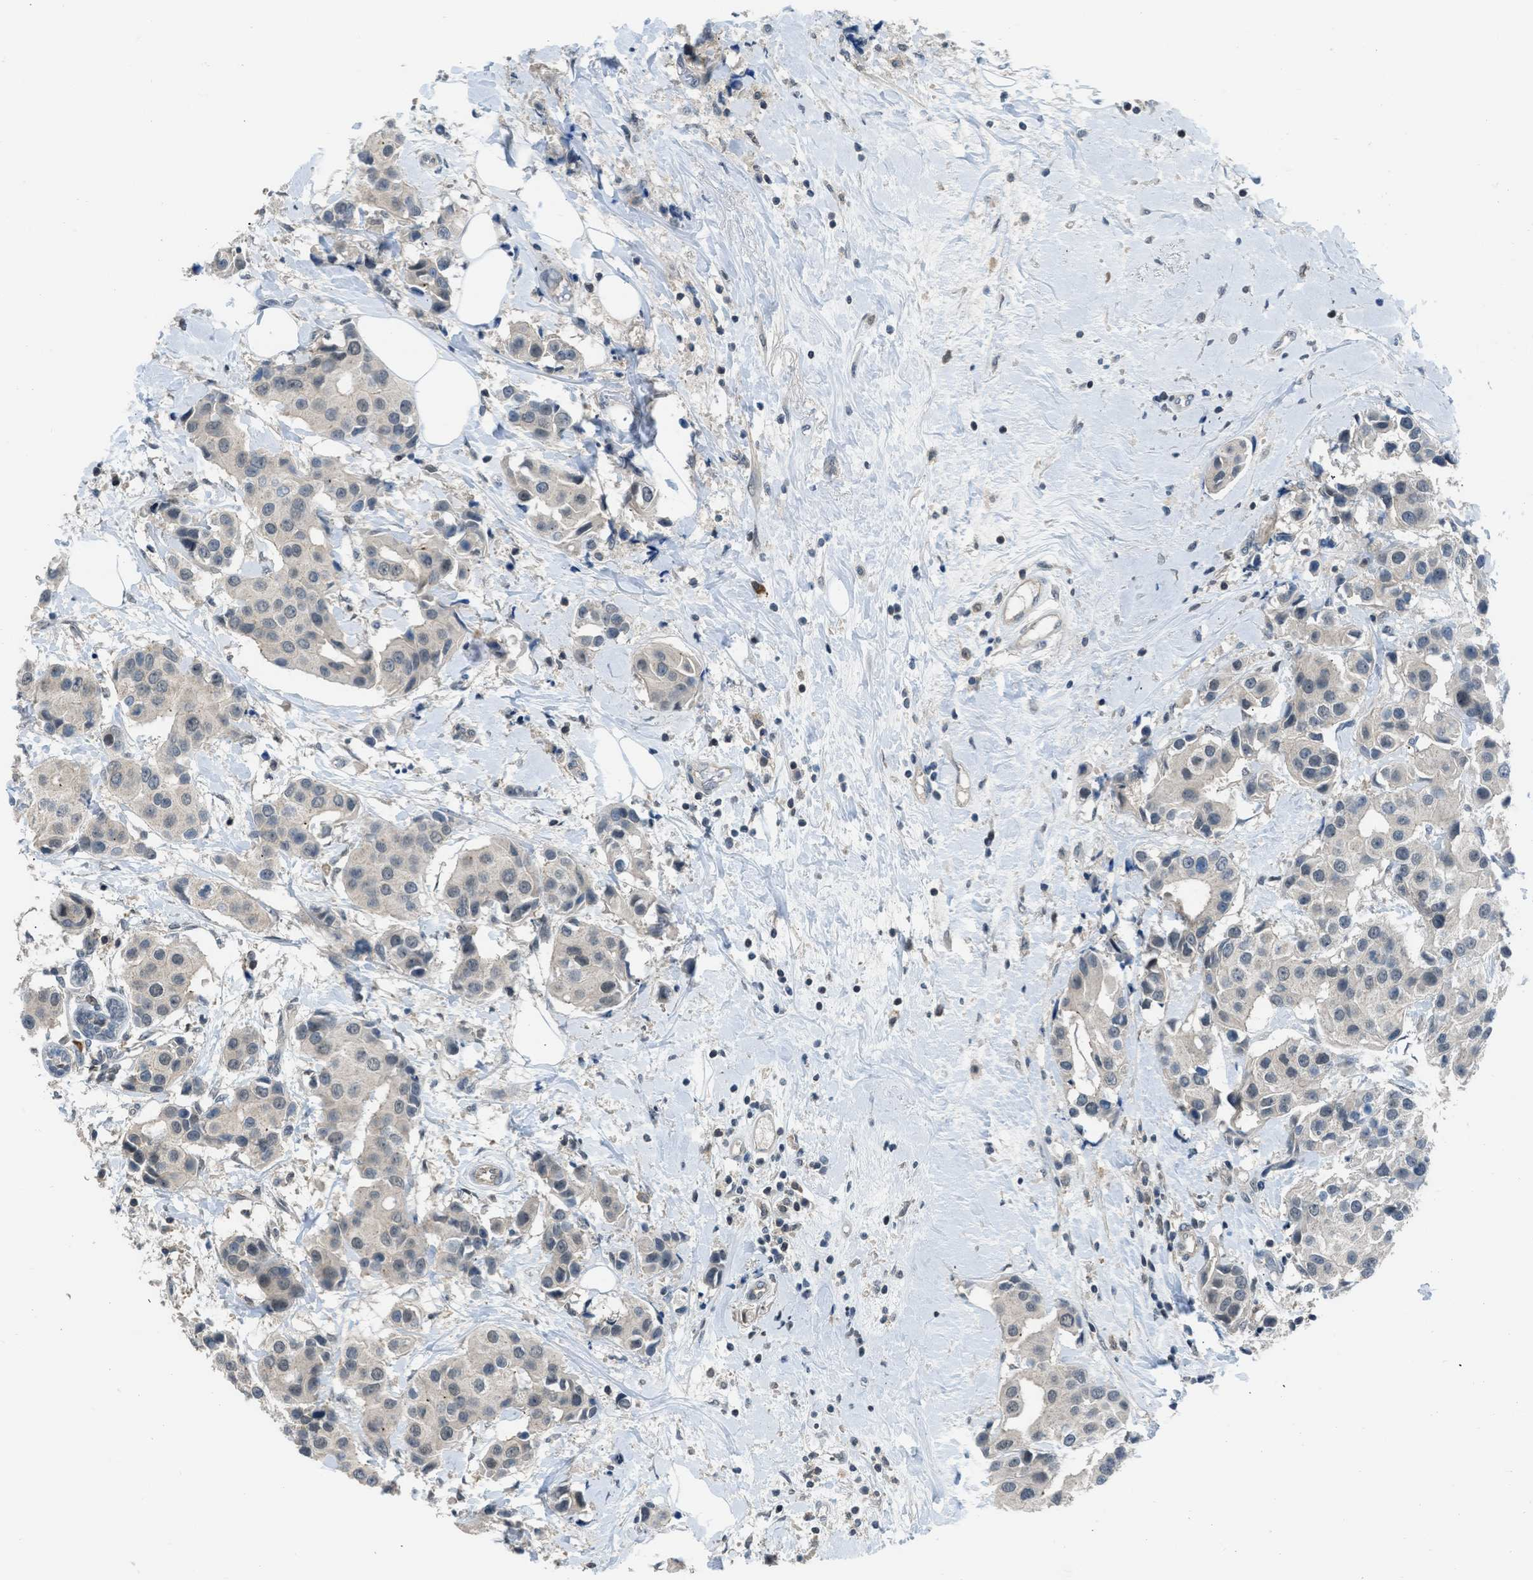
{"staining": {"intensity": "negative", "quantity": "none", "location": "none"}, "tissue": "breast cancer", "cell_type": "Tumor cells", "image_type": "cancer", "snomed": [{"axis": "morphology", "description": "Normal tissue, NOS"}, {"axis": "morphology", "description": "Duct carcinoma"}, {"axis": "topography", "description": "Breast"}], "caption": "This is an IHC image of human intraductal carcinoma (breast). There is no expression in tumor cells.", "gene": "TTBK2", "patient": {"sex": "female", "age": 39}}